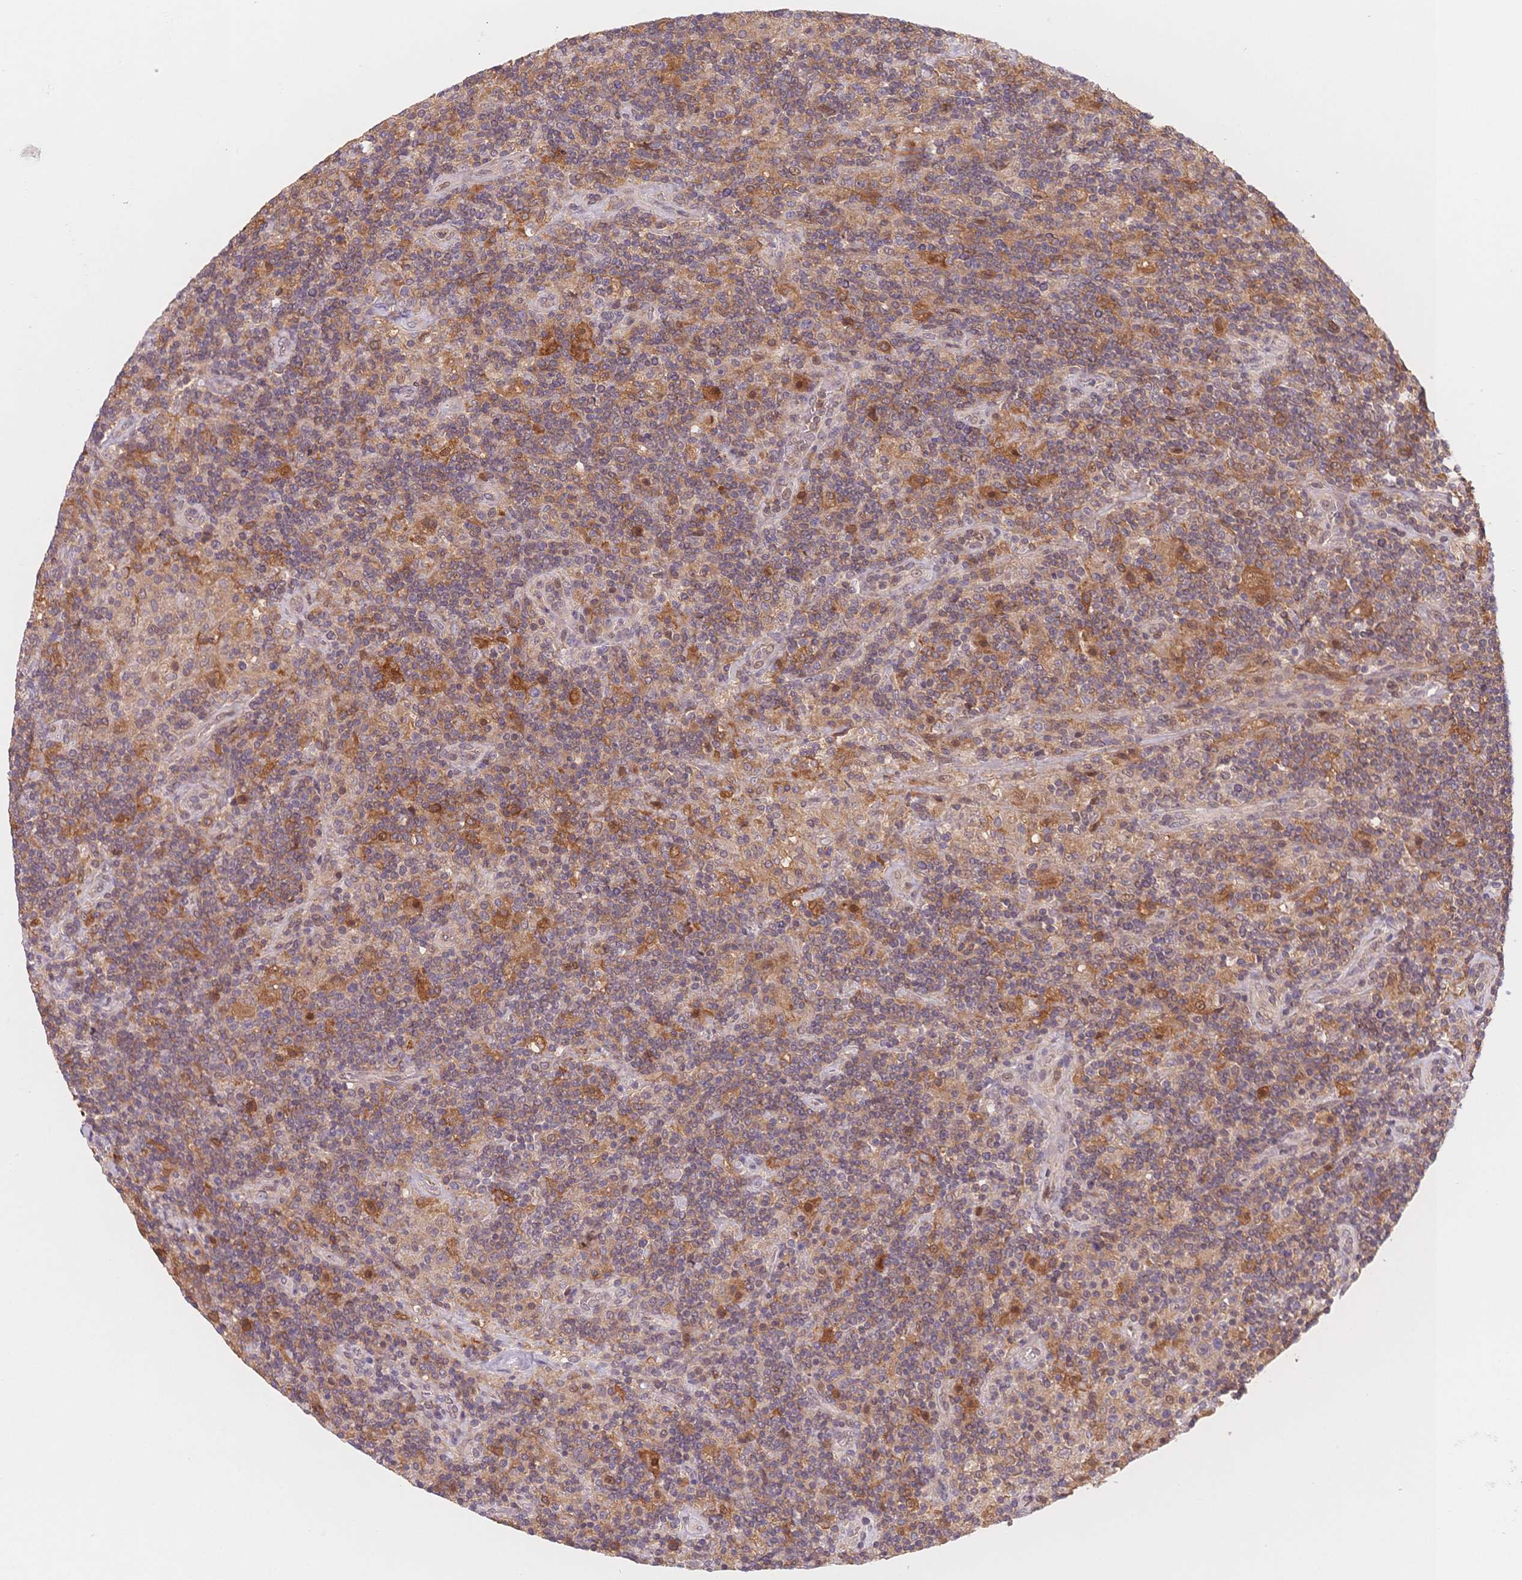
{"staining": {"intensity": "negative", "quantity": "none", "location": "none"}, "tissue": "lymphoma", "cell_type": "Tumor cells", "image_type": "cancer", "snomed": [{"axis": "morphology", "description": "Hodgkin's disease, NOS"}, {"axis": "topography", "description": "Lymph node"}], "caption": "DAB (3,3'-diaminobenzidine) immunohistochemical staining of lymphoma shows no significant expression in tumor cells.", "gene": "C12orf75", "patient": {"sex": "male", "age": 70}}